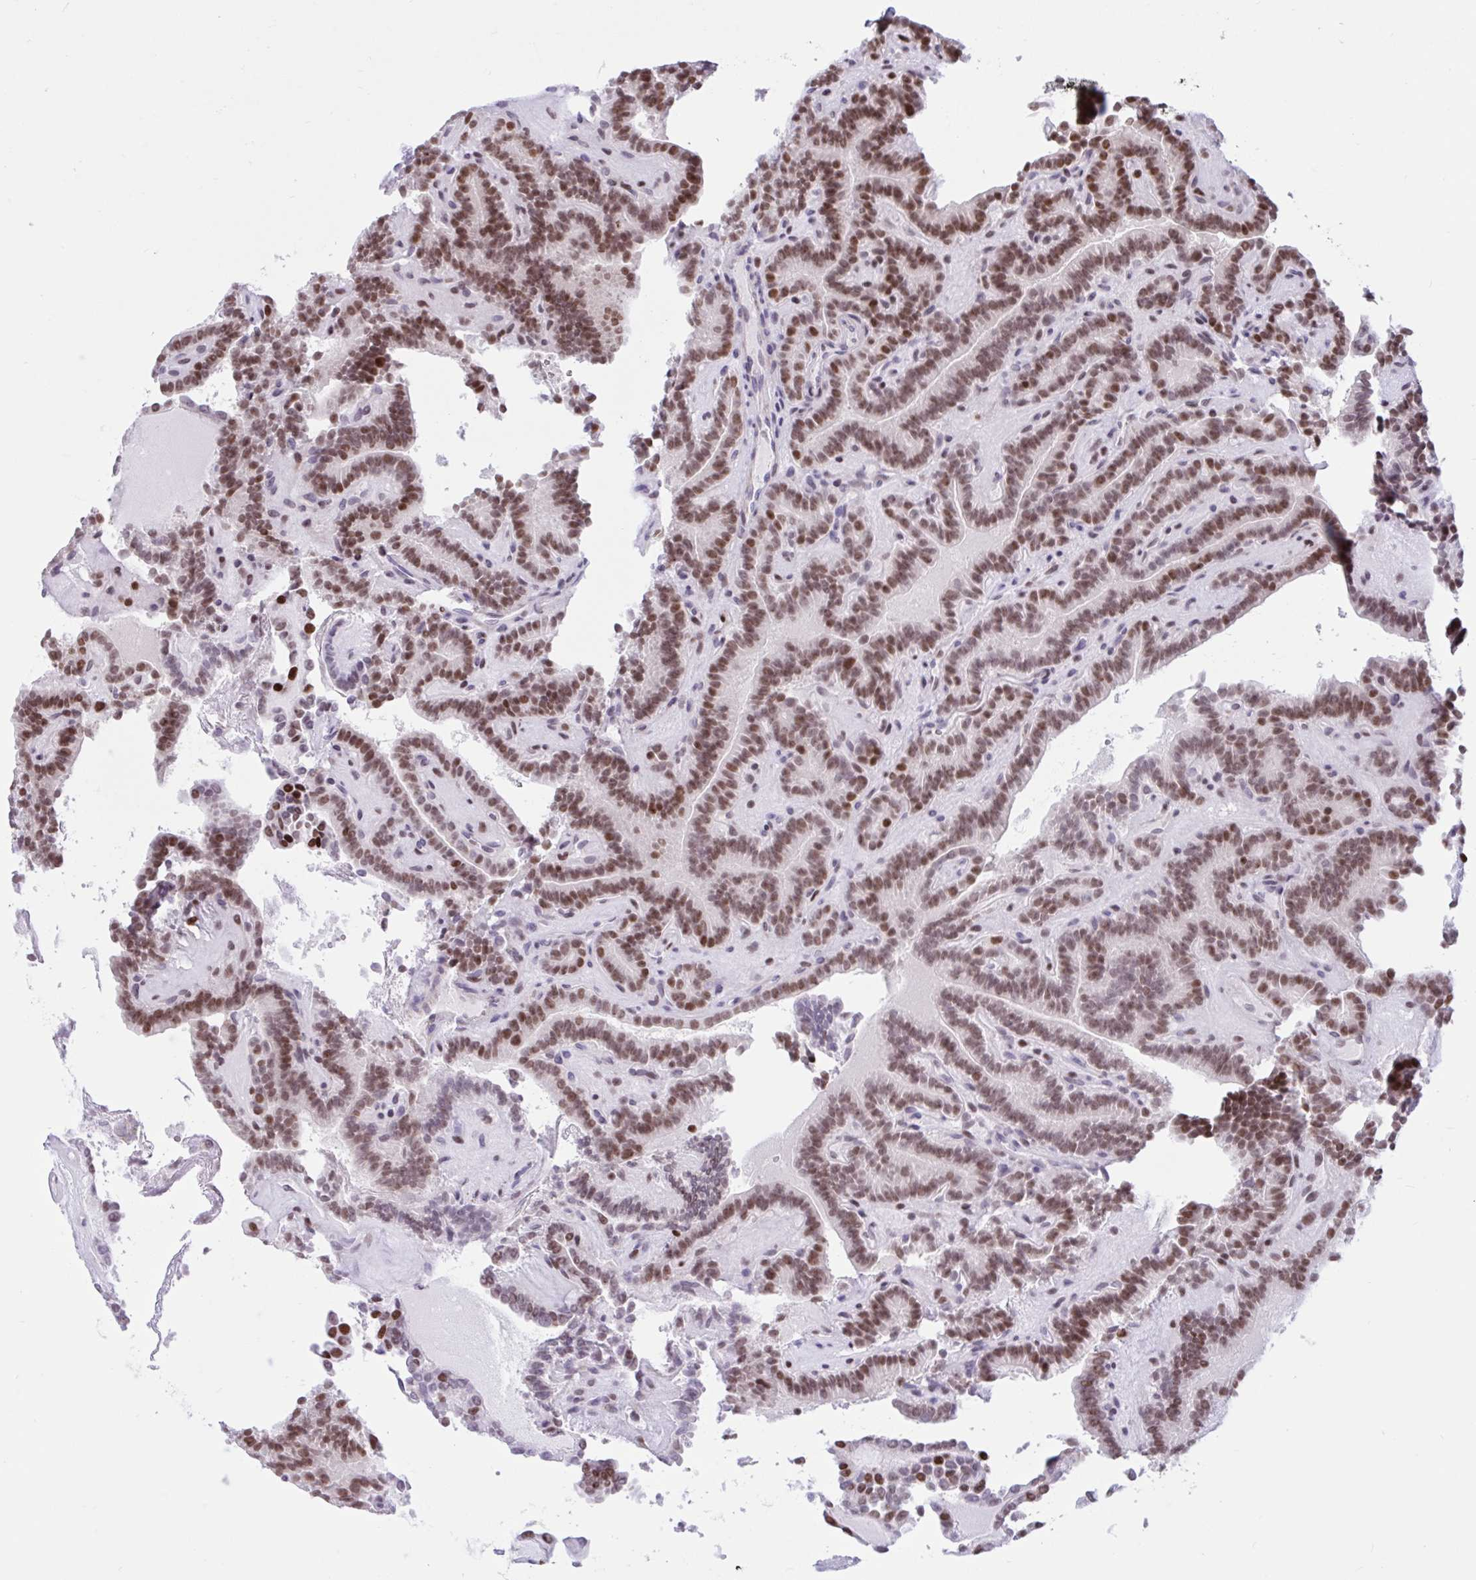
{"staining": {"intensity": "moderate", "quantity": ">75%", "location": "nuclear"}, "tissue": "thyroid cancer", "cell_type": "Tumor cells", "image_type": "cancer", "snomed": [{"axis": "morphology", "description": "Papillary adenocarcinoma, NOS"}, {"axis": "topography", "description": "Thyroid gland"}], "caption": "Human thyroid papillary adenocarcinoma stained with a brown dye reveals moderate nuclear positive expression in approximately >75% of tumor cells.", "gene": "HMGB2", "patient": {"sex": "female", "age": 21}}